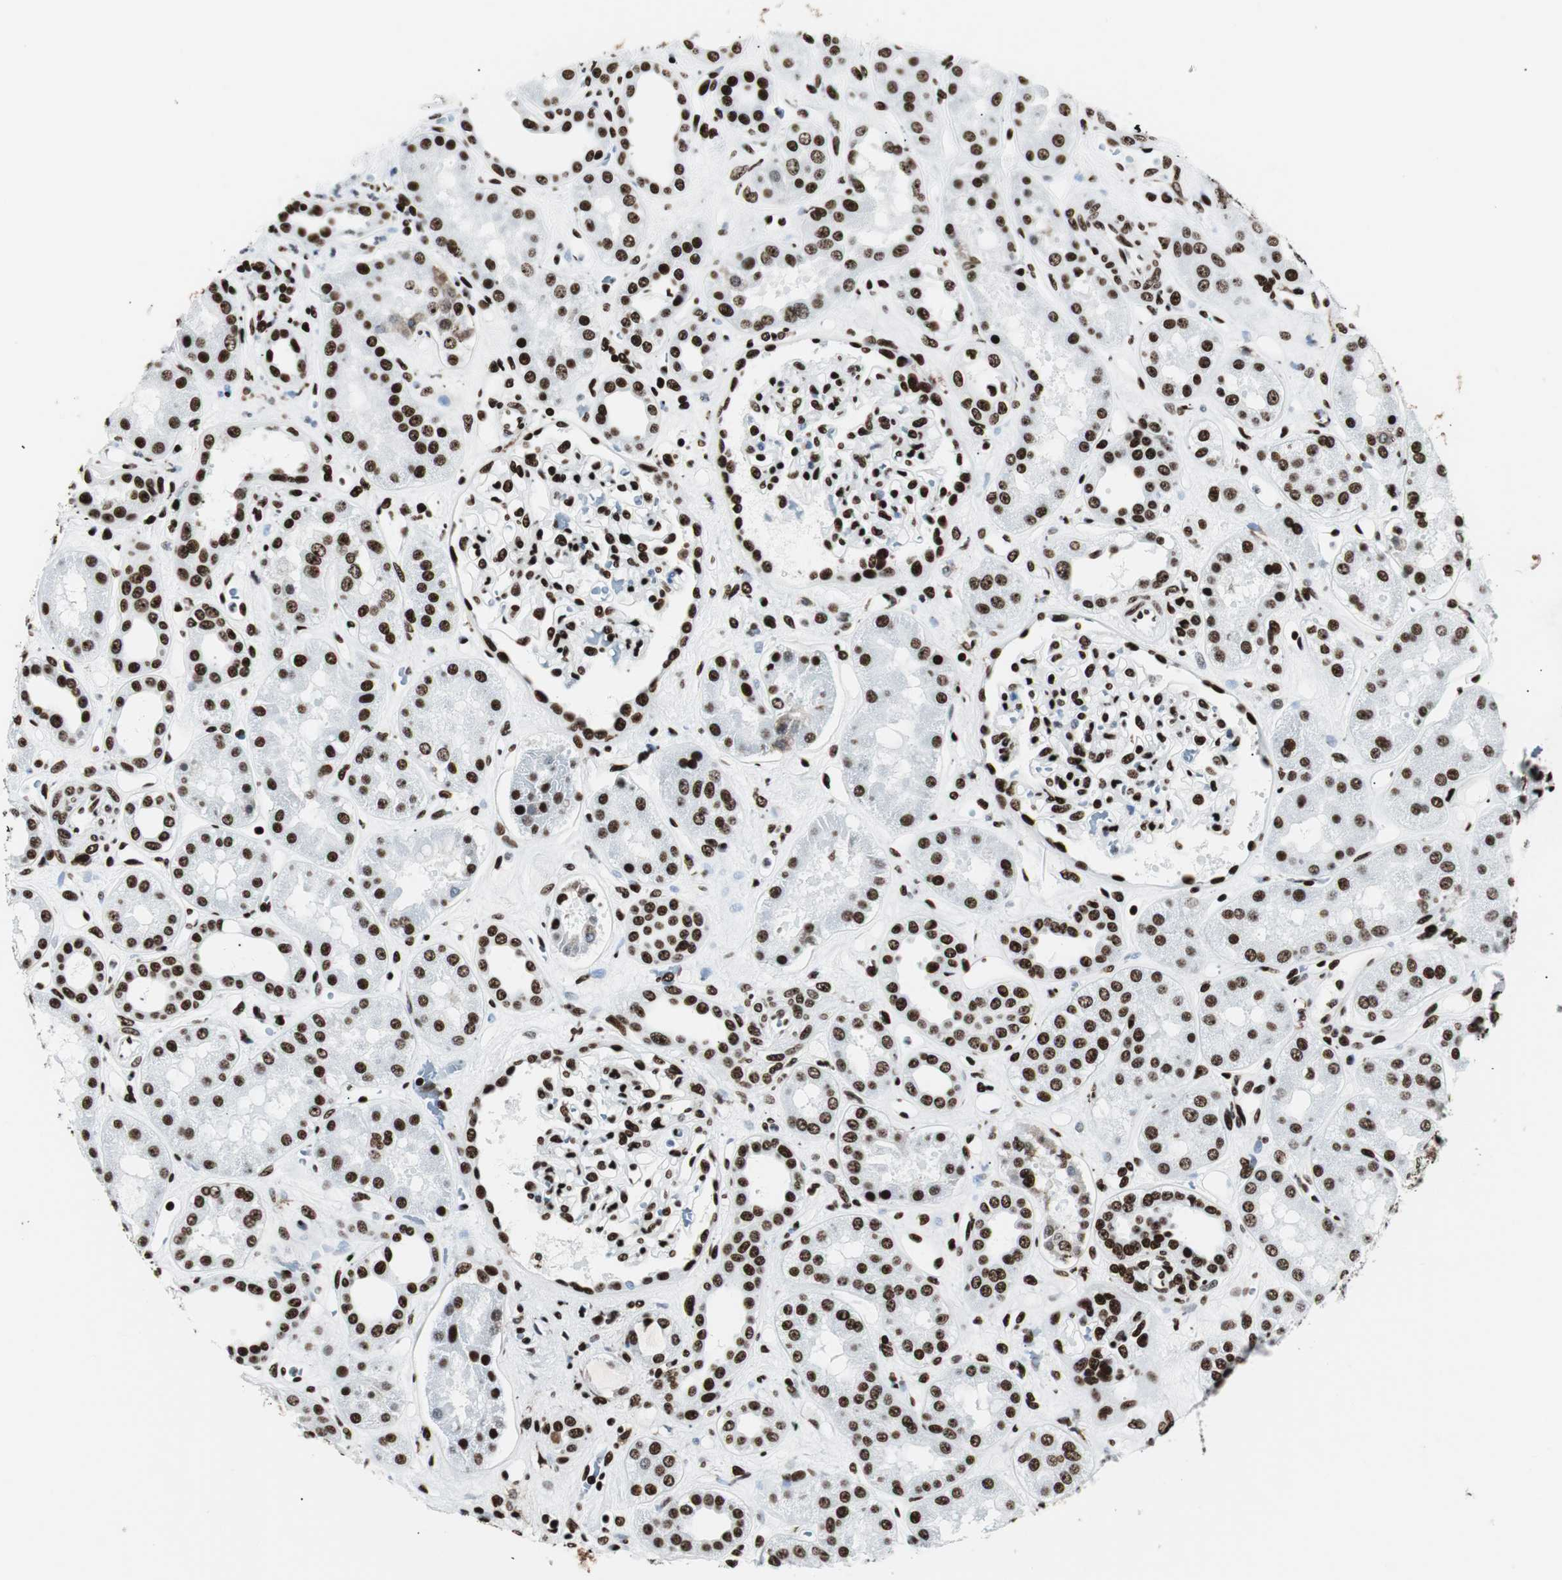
{"staining": {"intensity": "strong", "quantity": ">75%", "location": "nuclear"}, "tissue": "kidney", "cell_type": "Cells in glomeruli", "image_type": "normal", "snomed": [{"axis": "morphology", "description": "Normal tissue, NOS"}, {"axis": "topography", "description": "Kidney"}], "caption": "Immunohistochemistry (IHC) micrograph of normal kidney stained for a protein (brown), which exhibits high levels of strong nuclear expression in about >75% of cells in glomeruli.", "gene": "NCL", "patient": {"sex": "male", "age": 59}}